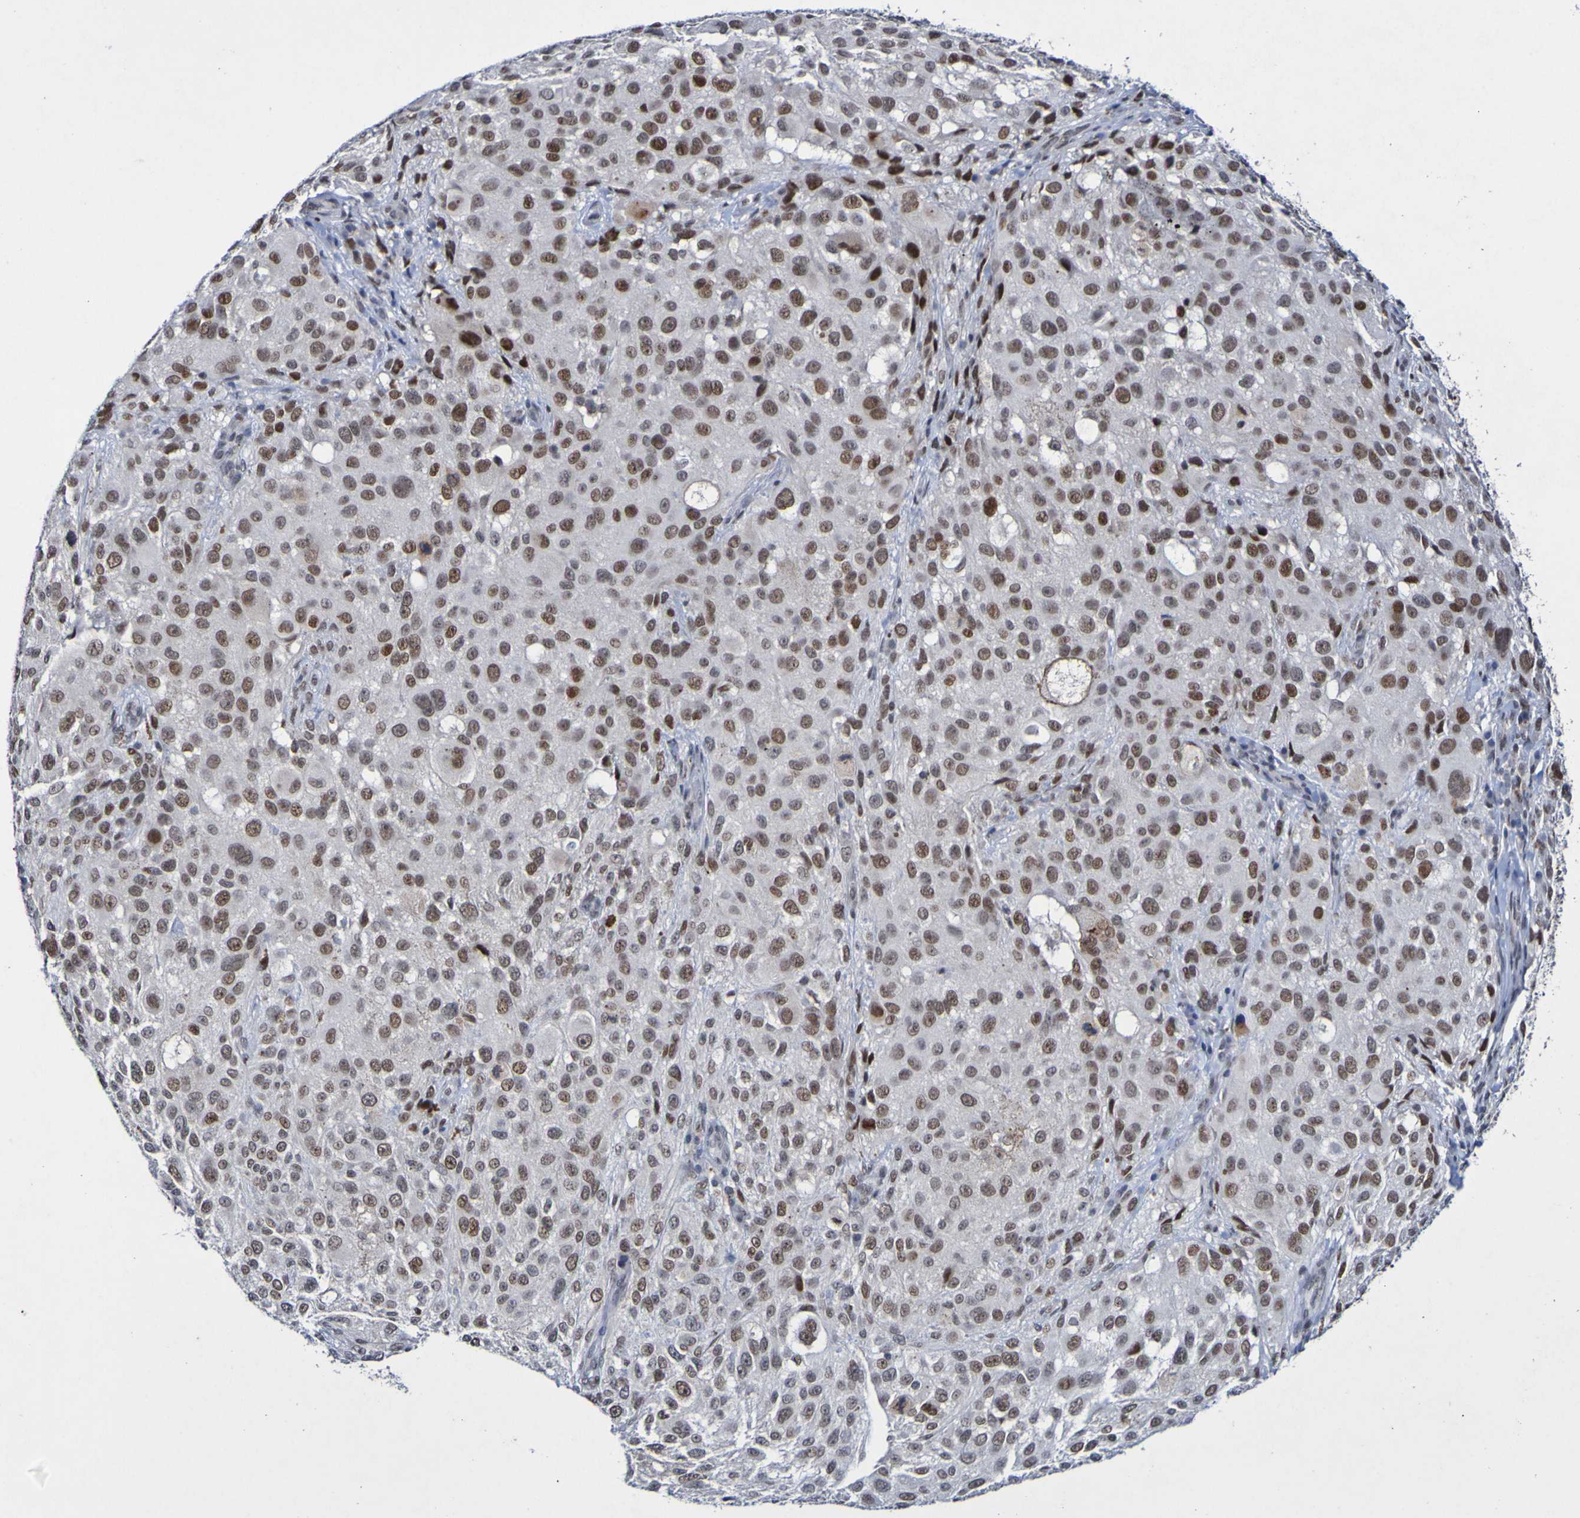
{"staining": {"intensity": "moderate", "quantity": "25%-75%", "location": "nuclear"}, "tissue": "melanoma", "cell_type": "Tumor cells", "image_type": "cancer", "snomed": [{"axis": "morphology", "description": "Necrosis, NOS"}, {"axis": "morphology", "description": "Malignant melanoma, NOS"}, {"axis": "topography", "description": "Skin"}], "caption": "Protein staining displays moderate nuclear positivity in about 25%-75% of tumor cells in malignant melanoma.", "gene": "PCGF1", "patient": {"sex": "female", "age": 87}}